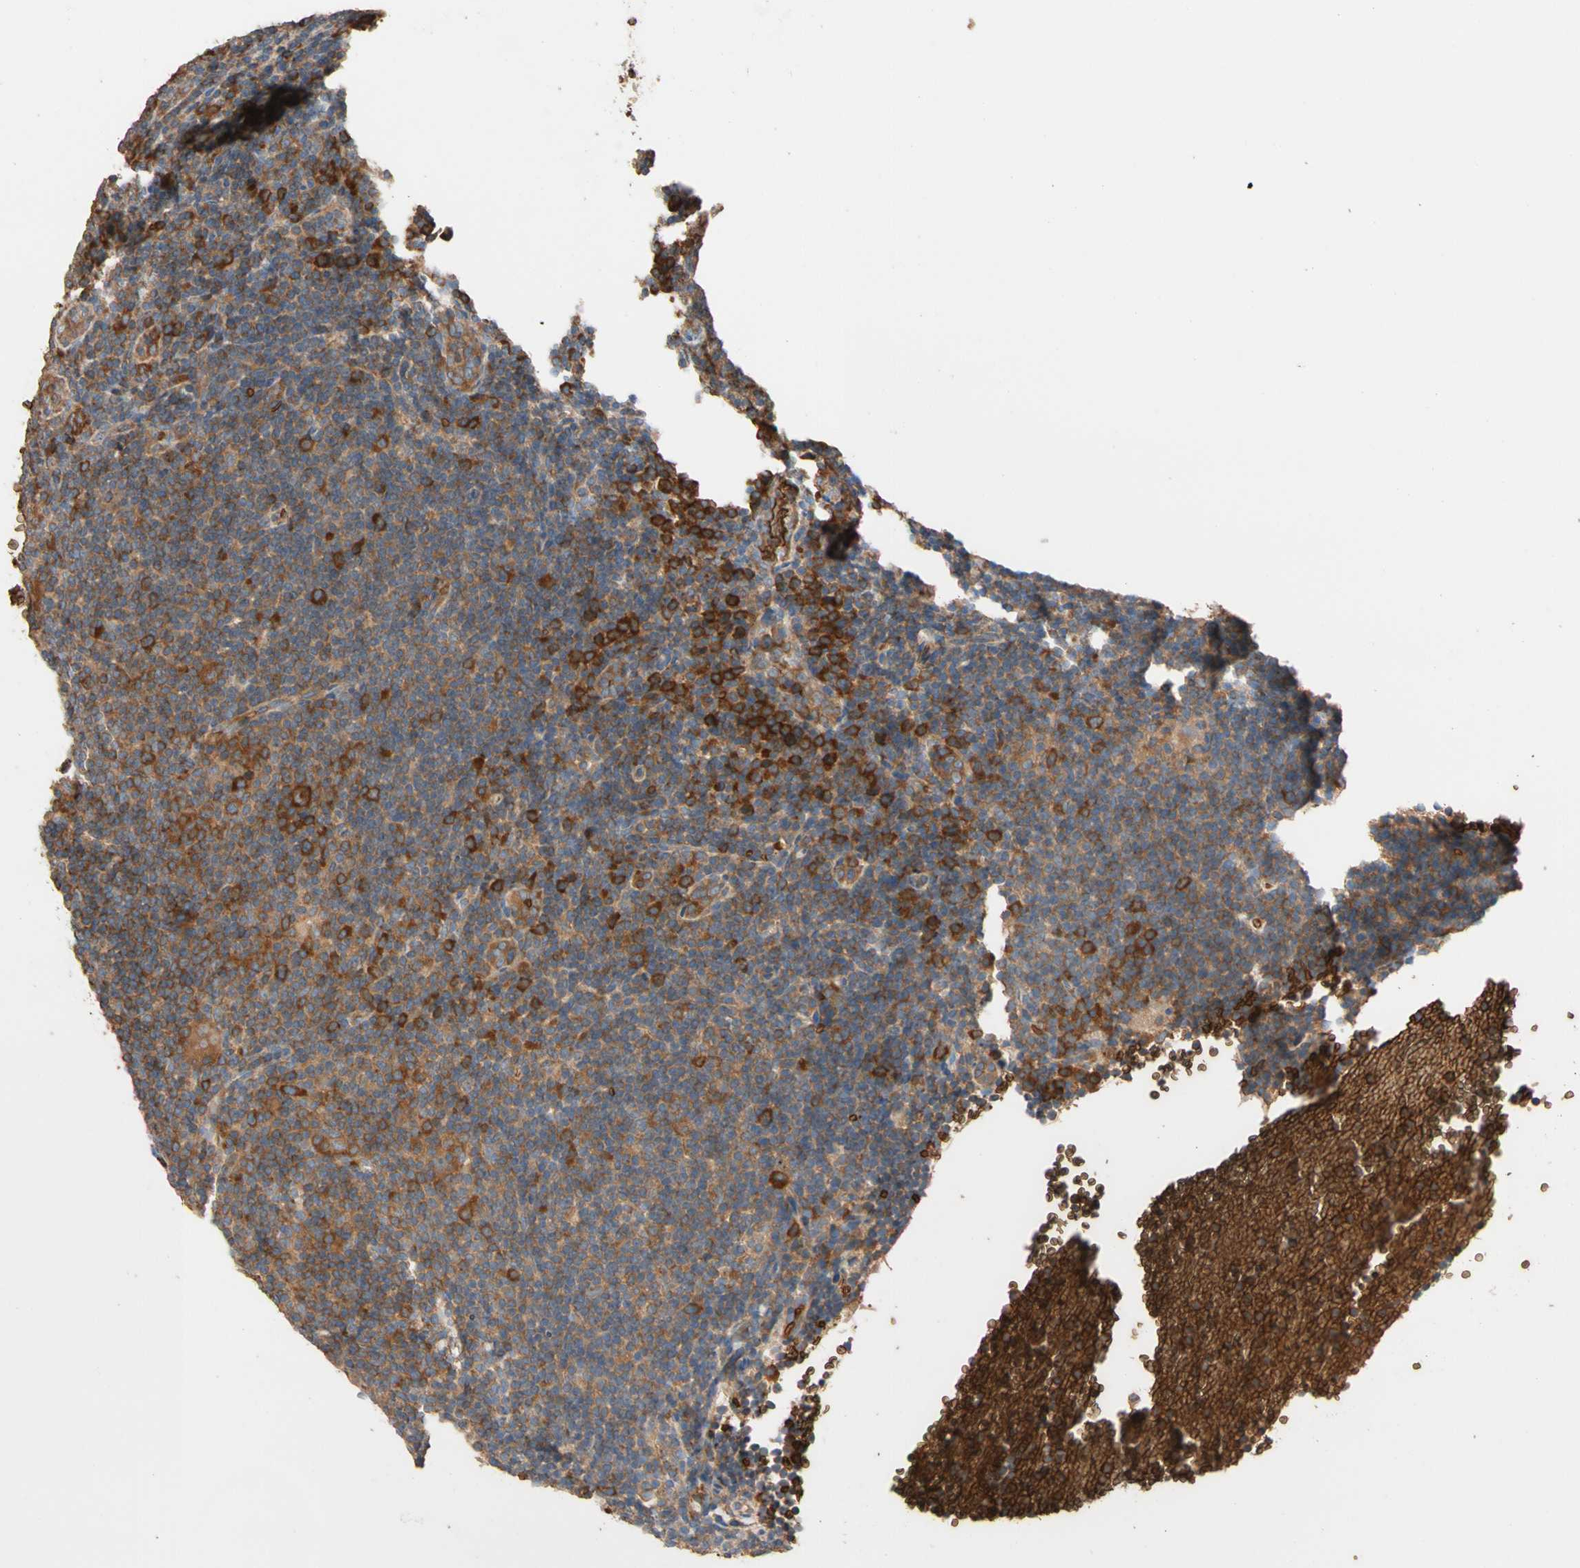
{"staining": {"intensity": "moderate", "quantity": ">75%", "location": "cytoplasmic/membranous"}, "tissue": "lymphoma", "cell_type": "Tumor cells", "image_type": "cancer", "snomed": [{"axis": "morphology", "description": "Hodgkin's disease, NOS"}, {"axis": "topography", "description": "Lymph node"}], "caption": "IHC photomicrograph of lymphoma stained for a protein (brown), which reveals medium levels of moderate cytoplasmic/membranous expression in approximately >75% of tumor cells.", "gene": "RIOK2", "patient": {"sex": "female", "age": 57}}